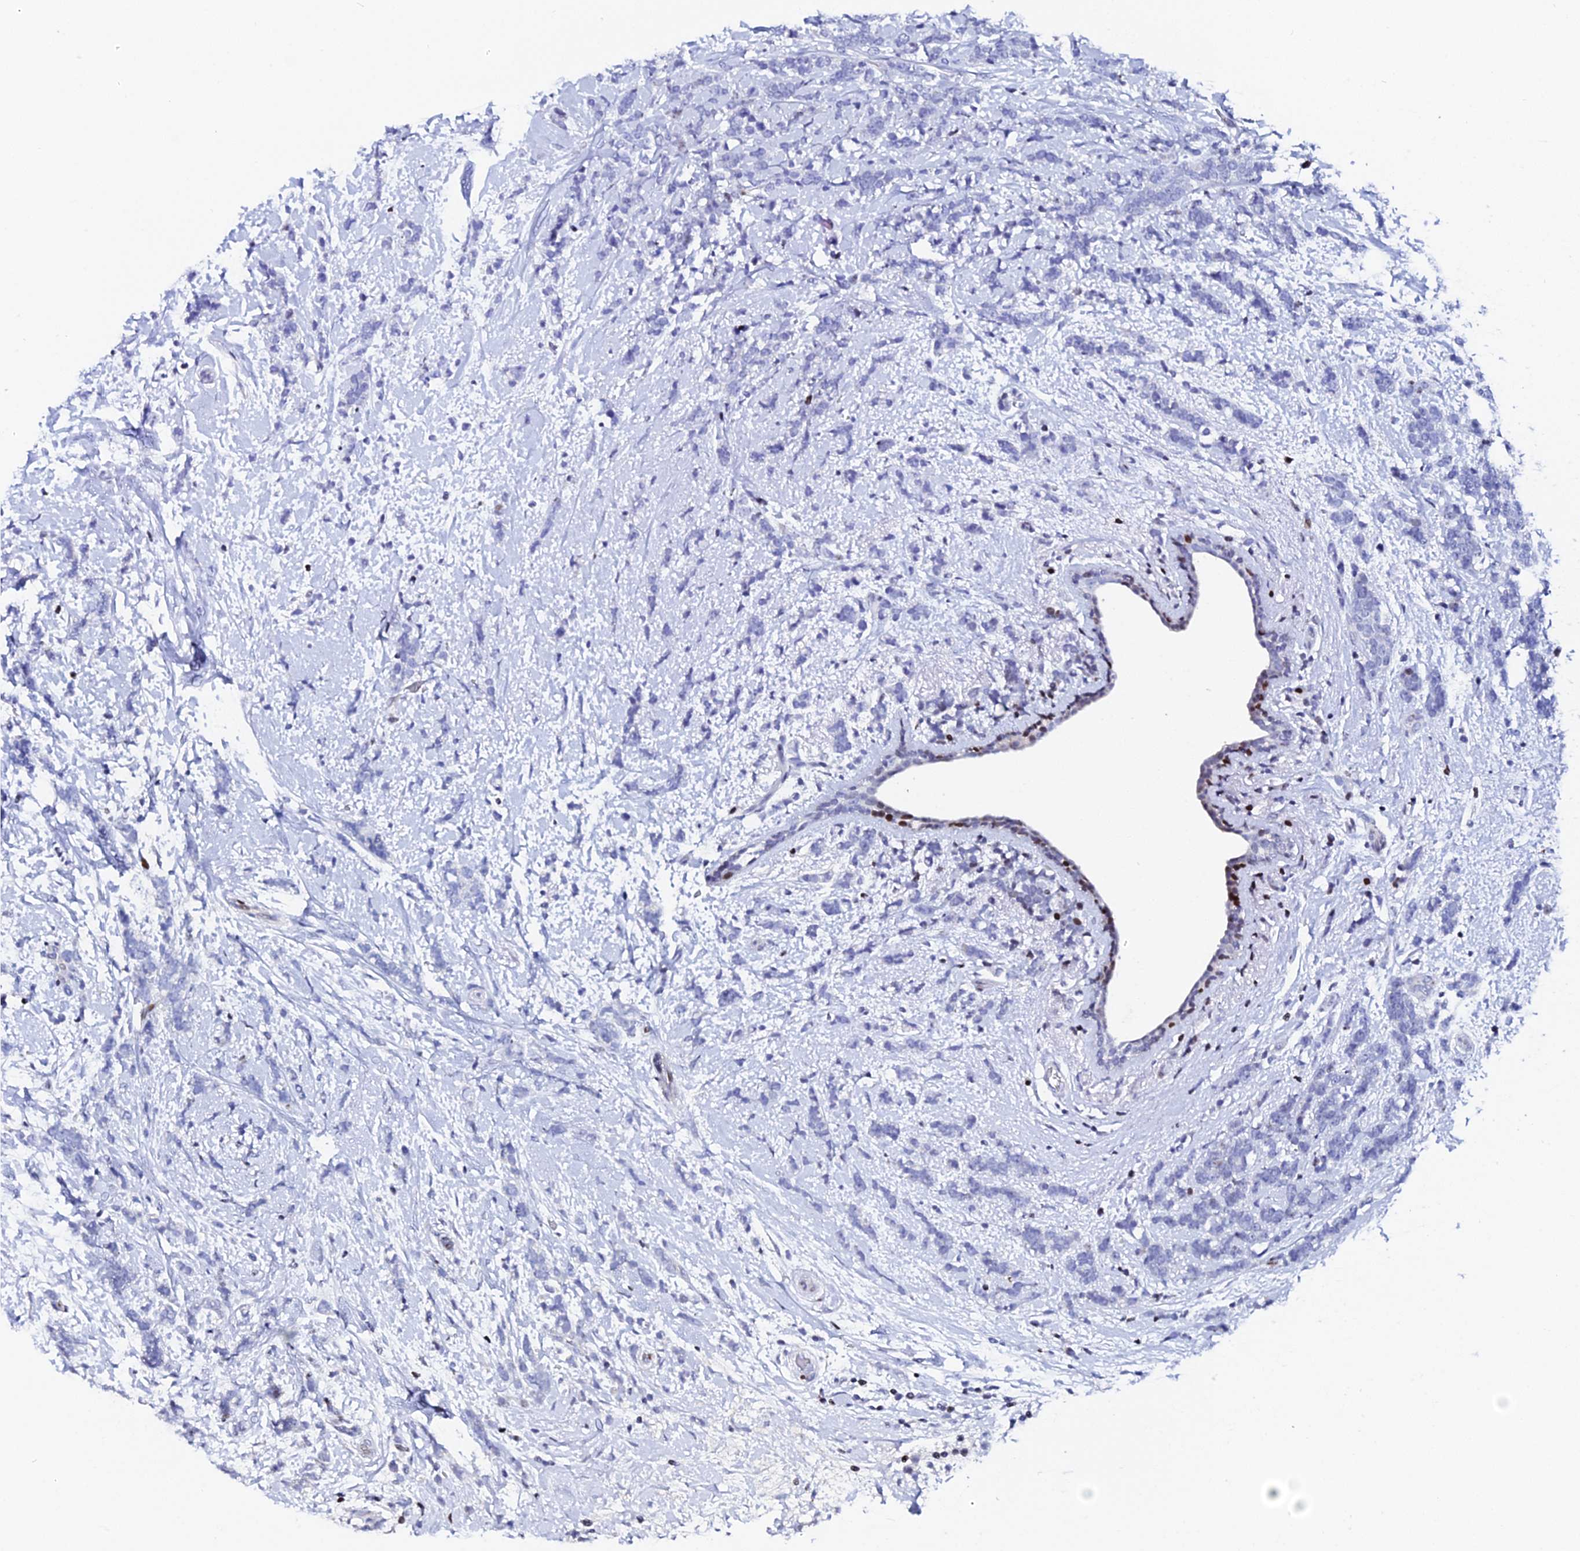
{"staining": {"intensity": "negative", "quantity": "none", "location": "none"}, "tissue": "breast cancer", "cell_type": "Tumor cells", "image_type": "cancer", "snomed": [{"axis": "morphology", "description": "Lobular carcinoma"}, {"axis": "topography", "description": "Breast"}], "caption": "The IHC image has no significant staining in tumor cells of breast cancer tissue. (Stains: DAB immunohistochemistry with hematoxylin counter stain, Microscopy: brightfield microscopy at high magnification).", "gene": "MYNN", "patient": {"sex": "female", "age": 58}}